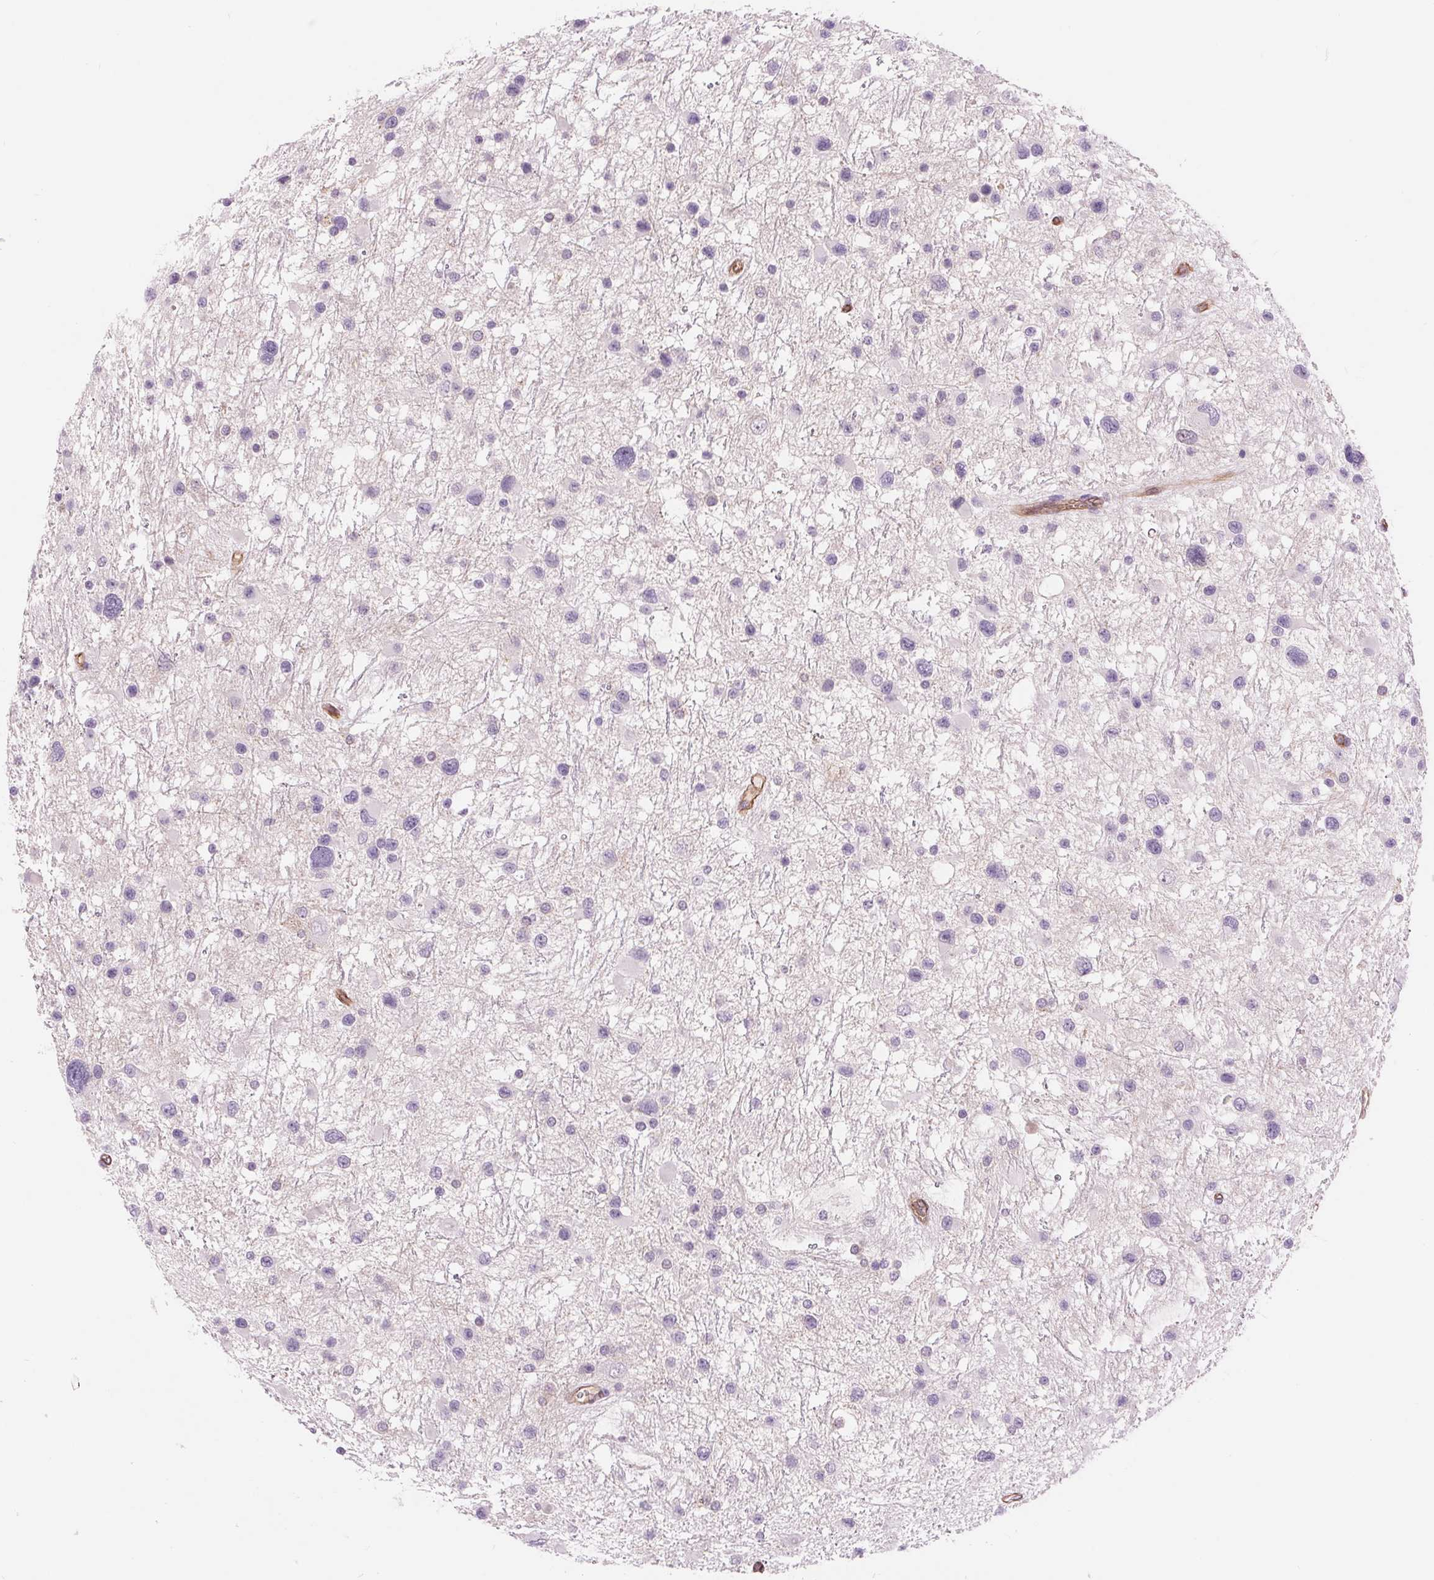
{"staining": {"intensity": "negative", "quantity": "none", "location": "none"}, "tissue": "glioma", "cell_type": "Tumor cells", "image_type": "cancer", "snomed": [{"axis": "morphology", "description": "Glioma, malignant, Low grade"}, {"axis": "topography", "description": "Brain"}], "caption": "High power microscopy histopathology image of an IHC micrograph of malignant glioma (low-grade), revealing no significant expression in tumor cells.", "gene": "DIXDC1", "patient": {"sex": "female", "age": 32}}